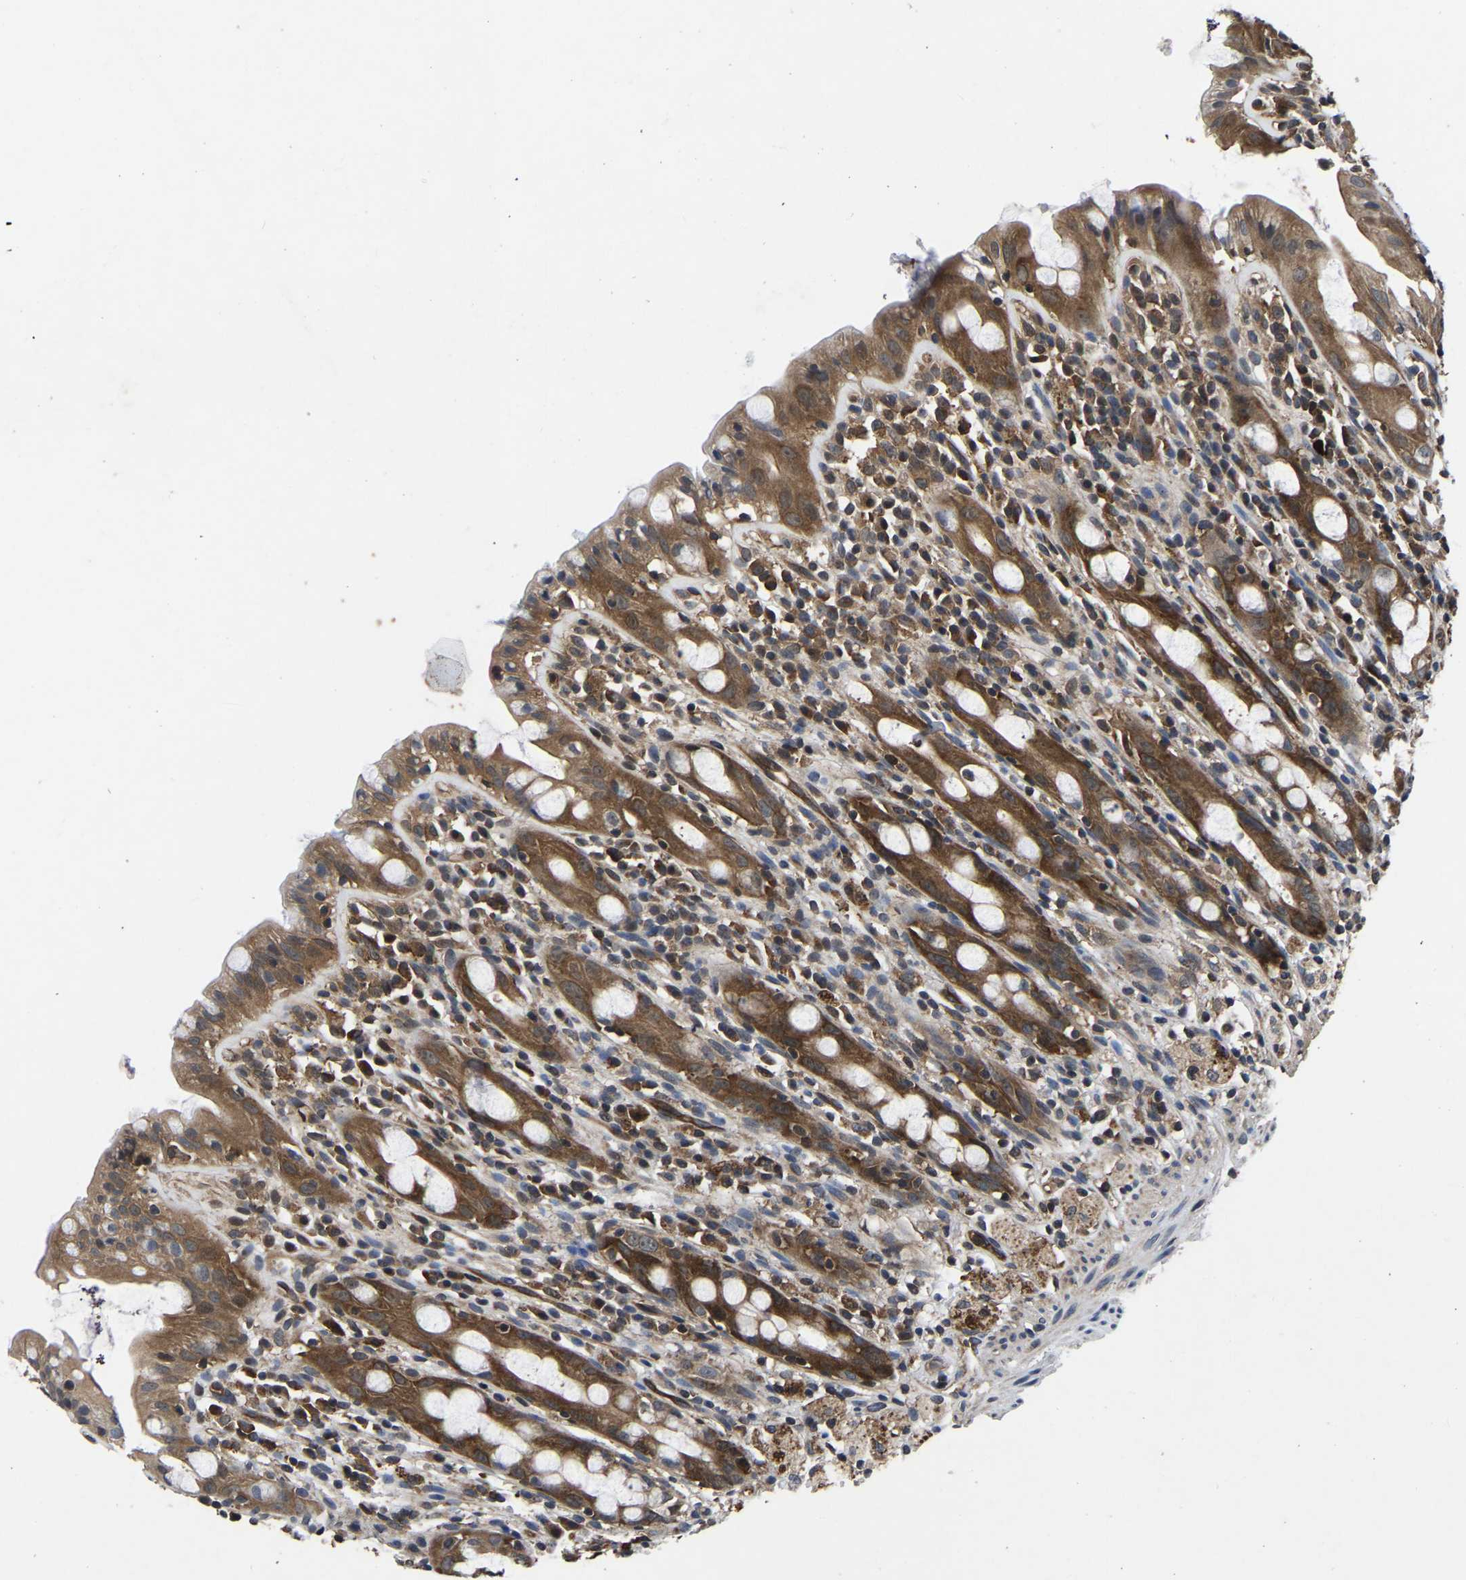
{"staining": {"intensity": "moderate", "quantity": ">75%", "location": "cytoplasmic/membranous"}, "tissue": "rectum", "cell_type": "Glandular cells", "image_type": "normal", "snomed": [{"axis": "morphology", "description": "Normal tissue, NOS"}, {"axis": "topography", "description": "Rectum"}], "caption": "Immunohistochemistry (DAB (3,3'-diaminobenzidine)) staining of benign human rectum shows moderate cytoplasmic/membranous protein expression in about >75% of glandular cells.", "gene": "FGD5", "patient": {"sex": "male", "age": 44}}